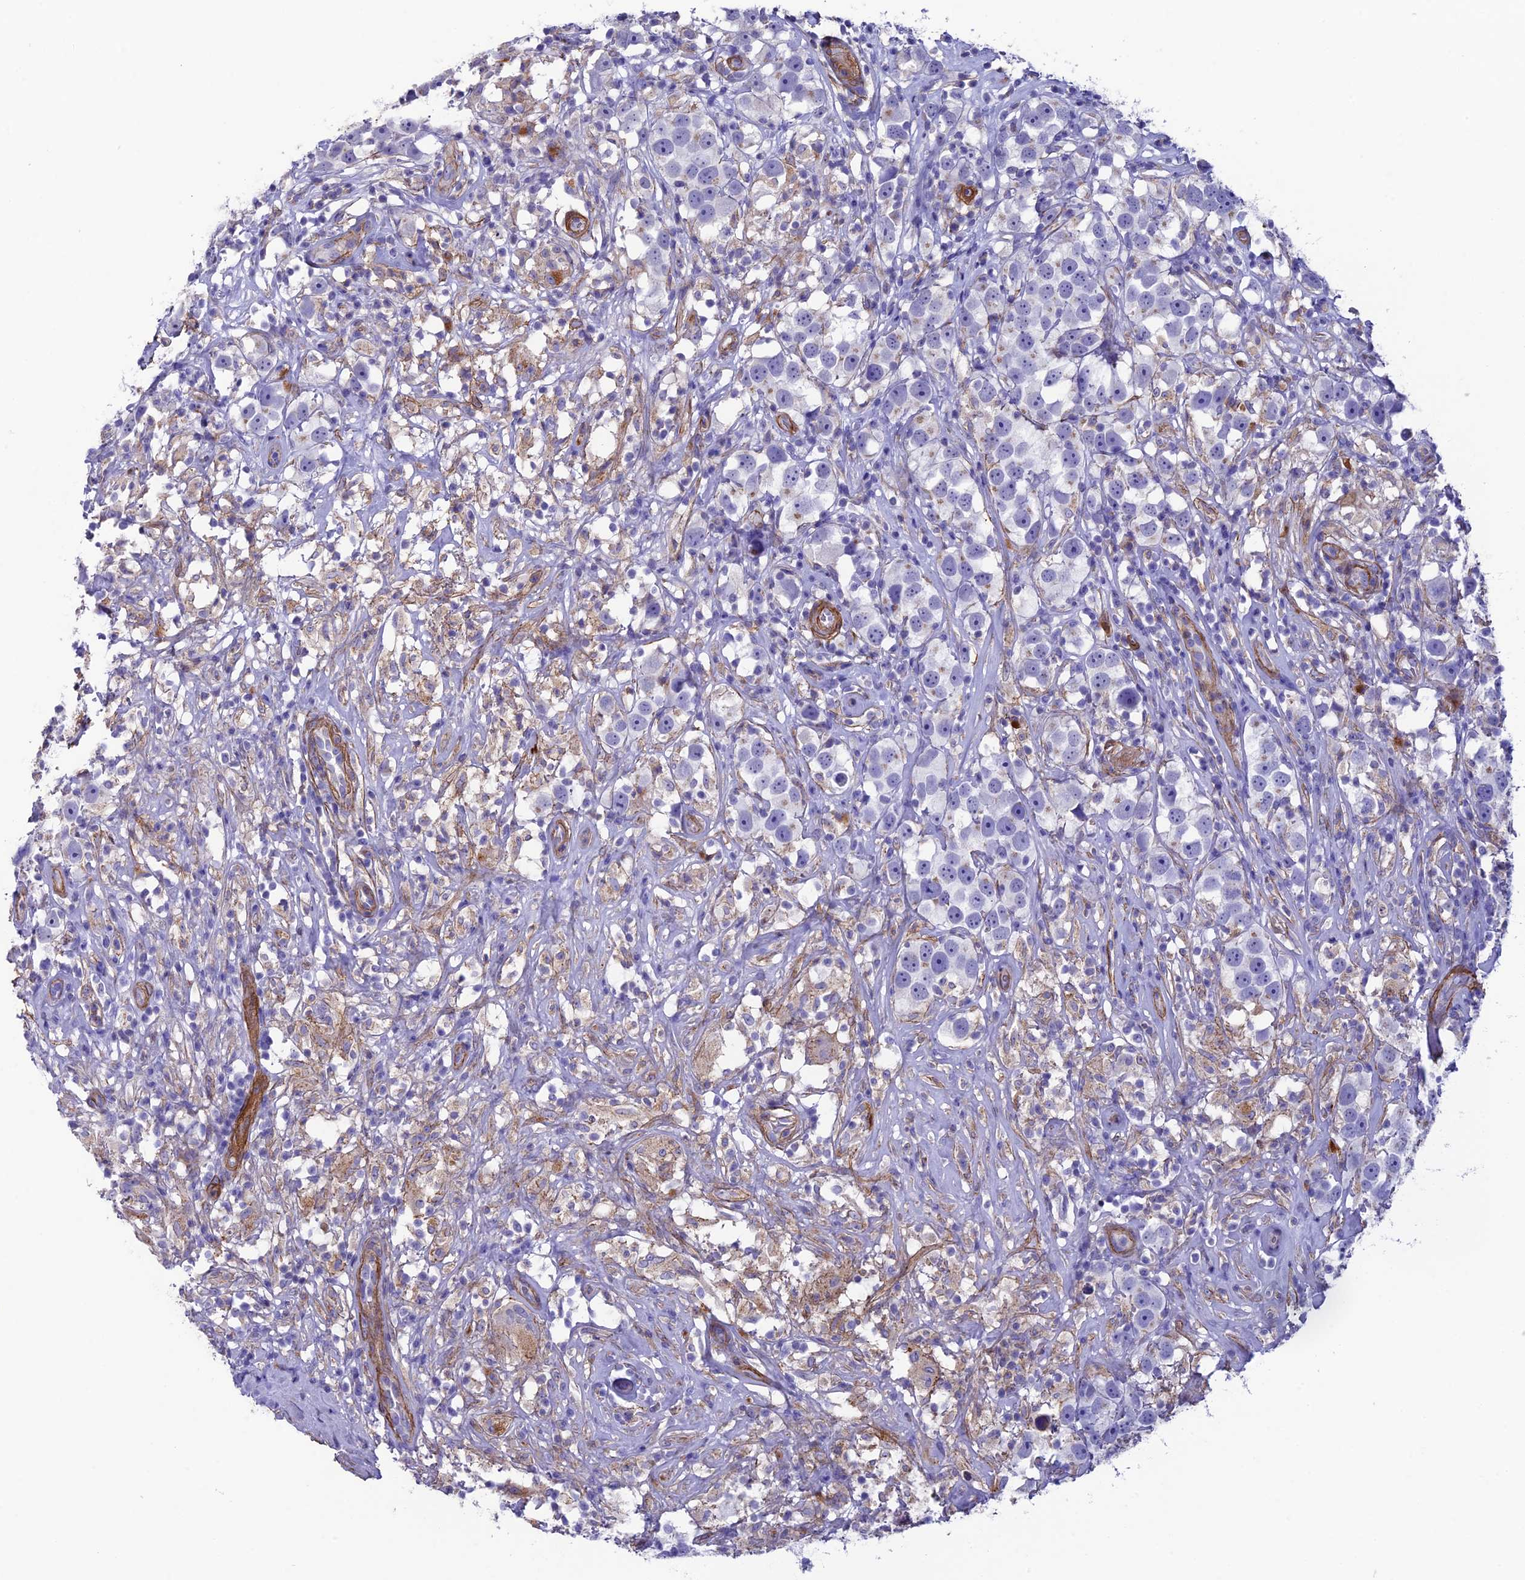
{"staining": {"intensity": "moderate", "quantity": "<25%", "location": "cytoplasmic/membranous"}, "tissue": "testis cancer", "cell_type": "Tumor cells", "image_type": "cancer", "snomed": [{"axis": "morphology", "description": "Seminoma, NOS"}, {"axis": "topography", "description": "Testis"}], "caption": "Testis cancer stained for a protein (brown) shows moderate cytoplasmic/membranous positive expression in about <25% of tumor cells.", "gene": "TNS1", "patient": {"sex": "male", "age": 49}}